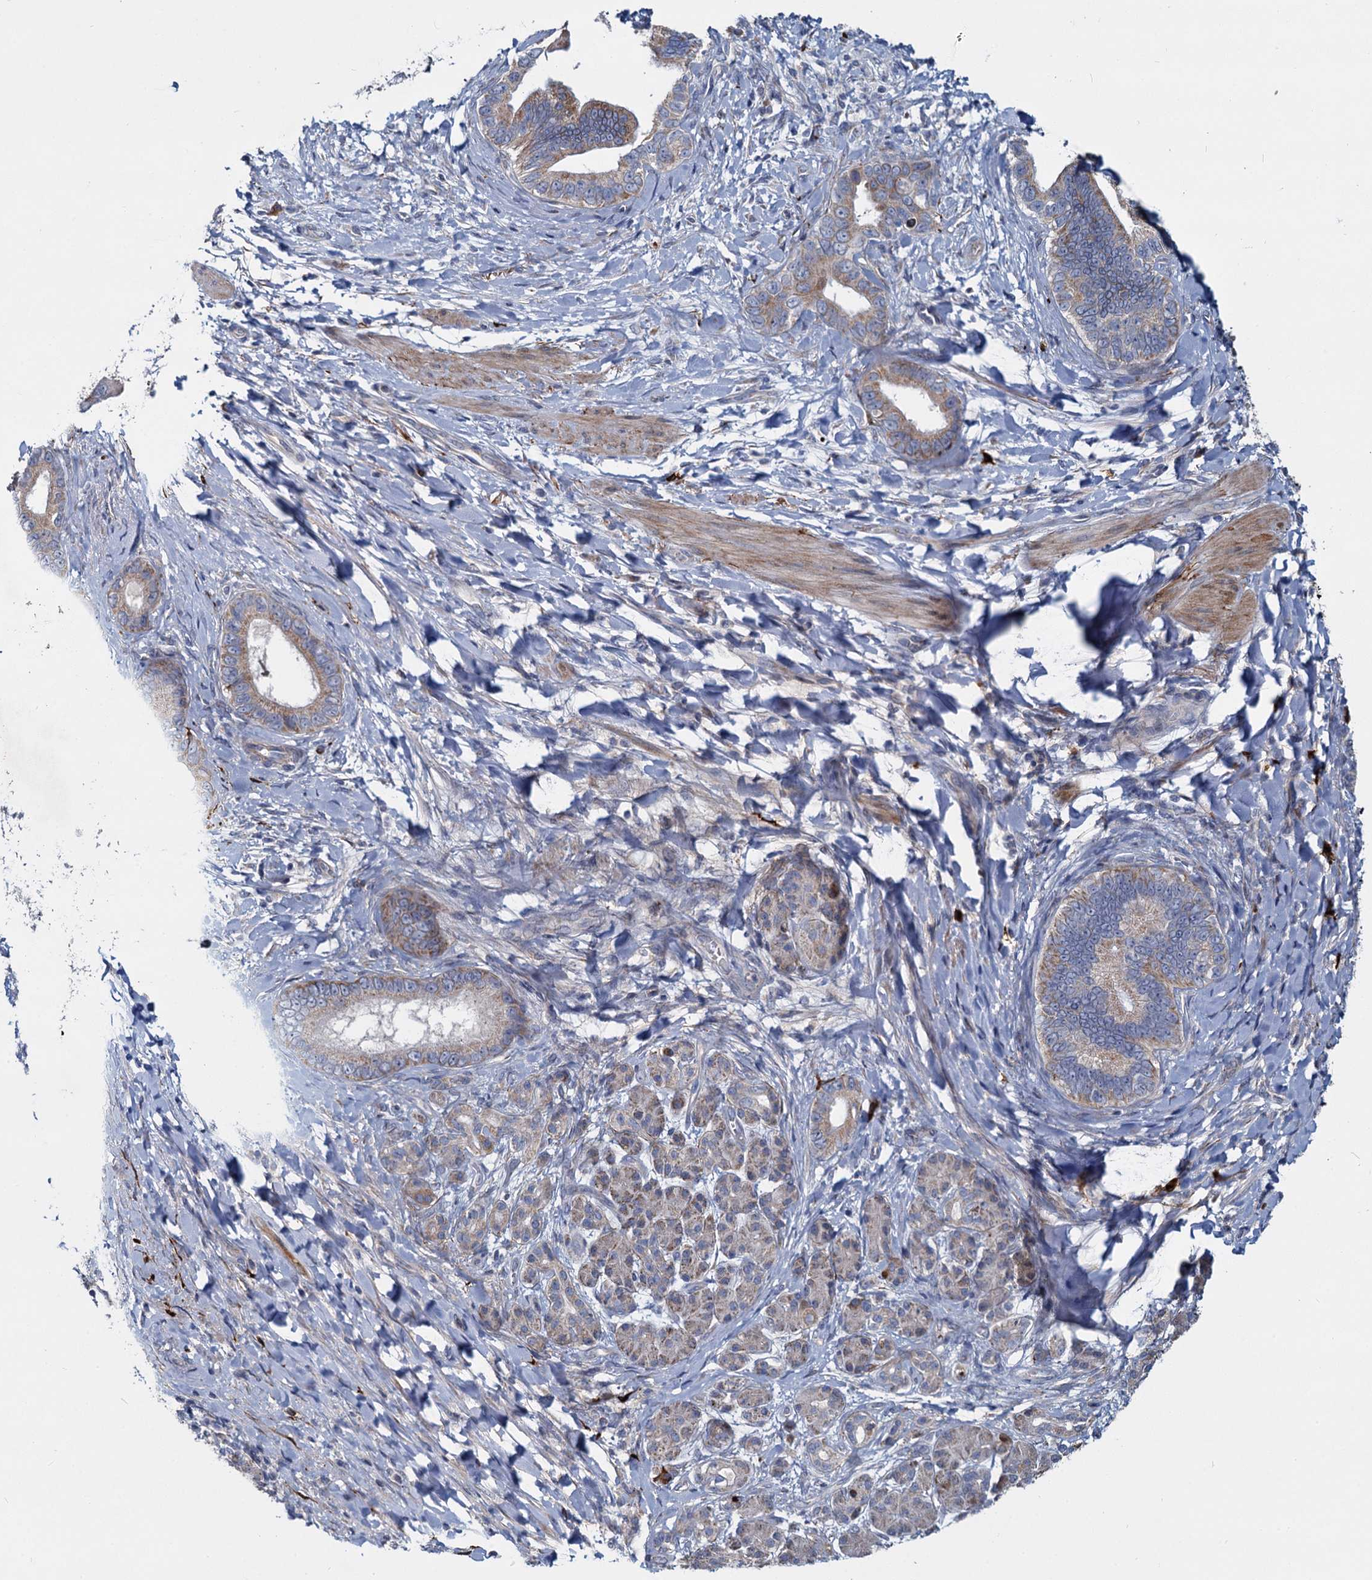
{"staining": {"intensity": "weak", "quantity": ">75%", "location": "cytoplasmic/membranous"}, "tissue": "pancreatic cancer", "cell_type": "Tumor cells", "image_type": "cancer", "snomed": [{"axis": "morphology", "description": "Adenocarcinoma, NOS"}, {"axis": "topography", "description": "Pancreas"}], "caption": "The immunohistochemical stain labels weak cytoplasmic/membranous expression in tumor cells of pancreatic cancer (adenocarcinoma) tissue.", "gene": "DCUN1D2", "patient": {"sex": "female", "age": 55}}